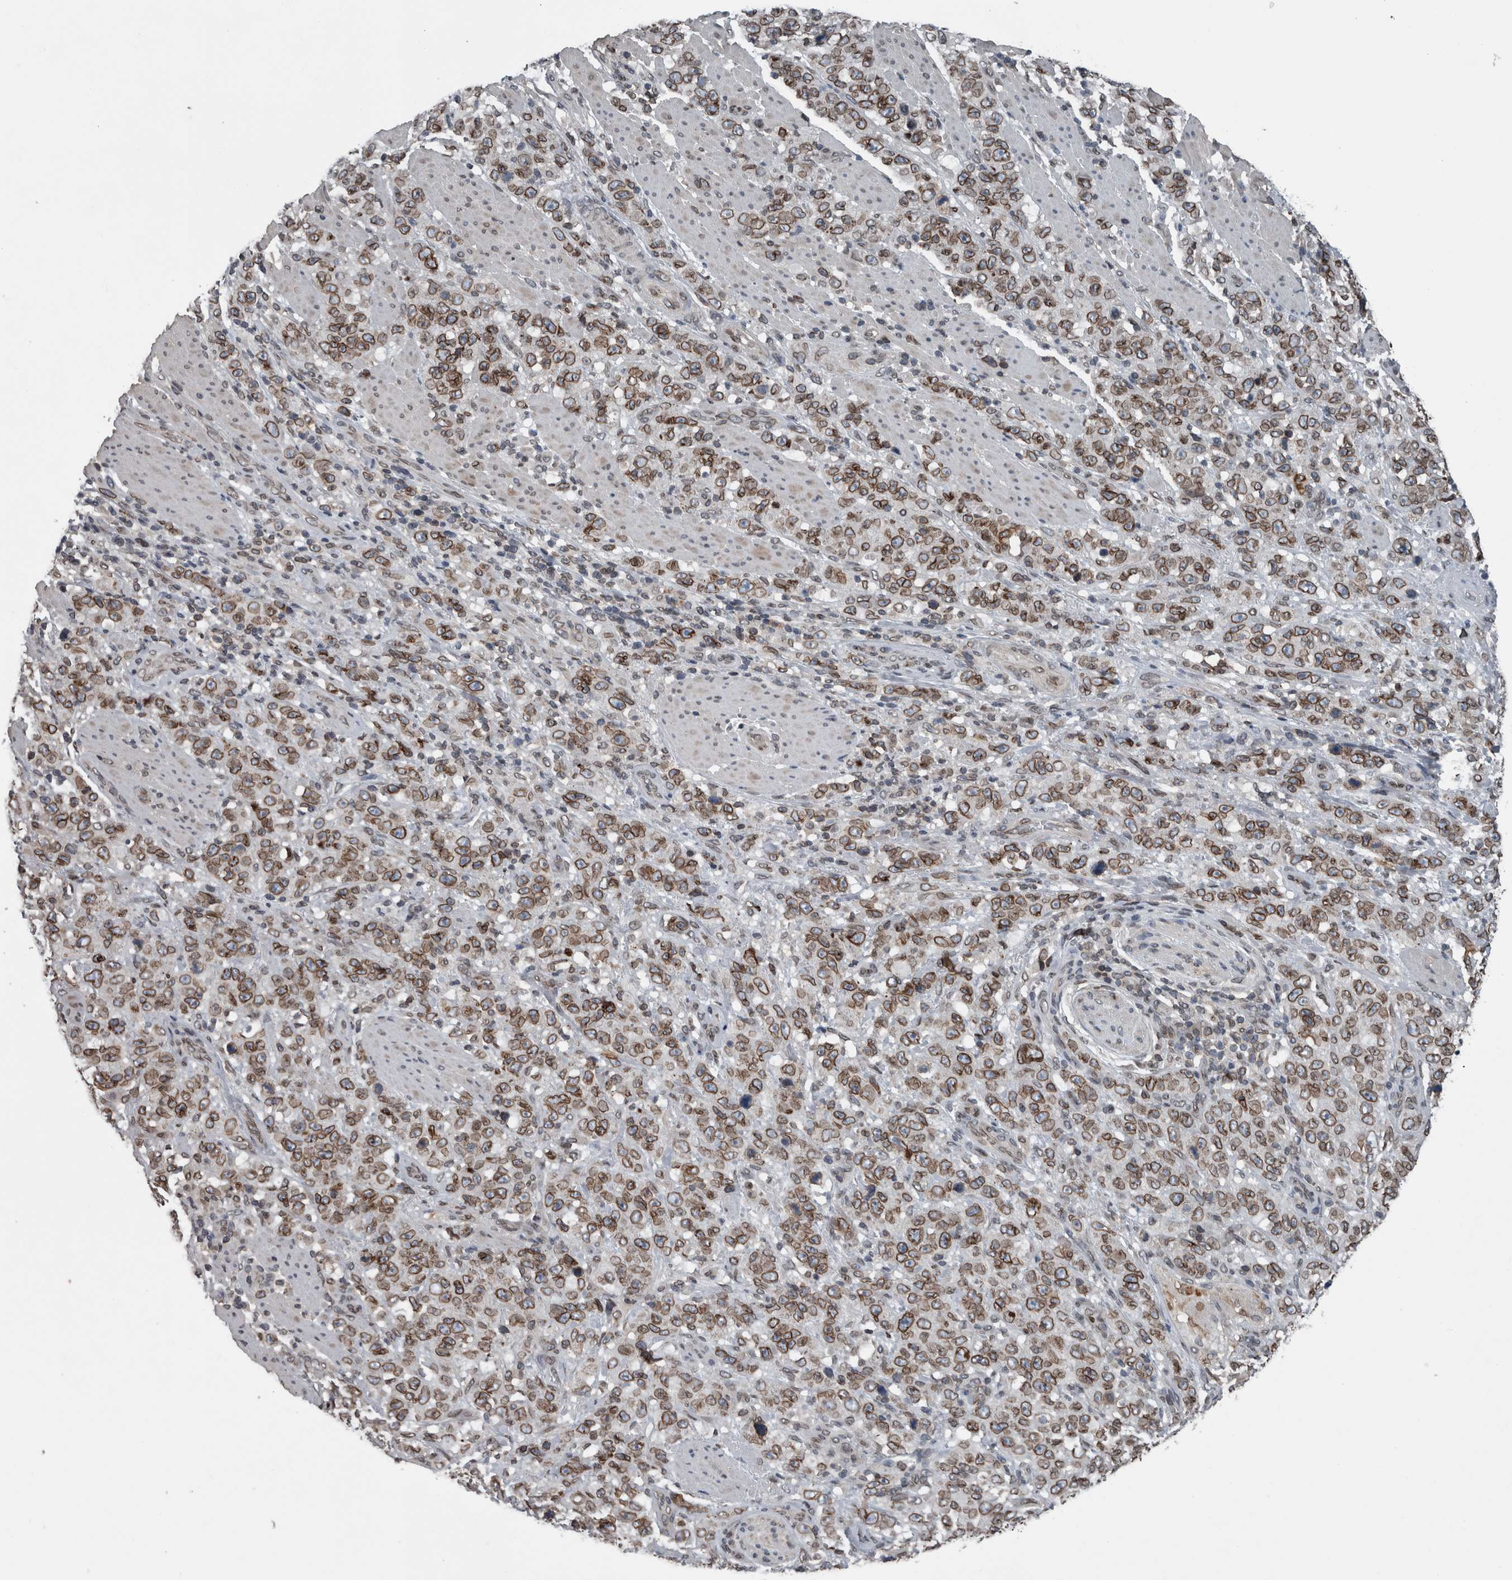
{"staining": {"intensity": "moderate", "quantity": ">75%", "location": "cytoplasmic/membranous,nuclear"}, "tissue": "stomach cancer", "cell_type": "Tumor cells", "image_type": "cancer", "snomed": [{"axis": "morphology", "description": "Adenocarcinoma, NOS"}, {"axis": "topography", "description": "Stomach"}], "caption": "Stomach adenocarcinoma stained with DAB IHC demonstrates medium levels of moderate cytoplasmic/membranous and nuclear staining in approximately >75% of tumor cells. The staining was performed using DAB (3,3'-diaminobenzidine), with brown indicating positive protein expression. Nuclei are stained blue with hematoxylin.", "gene": "RANBP2", "patient": {"sex": "male", "age": 48}}